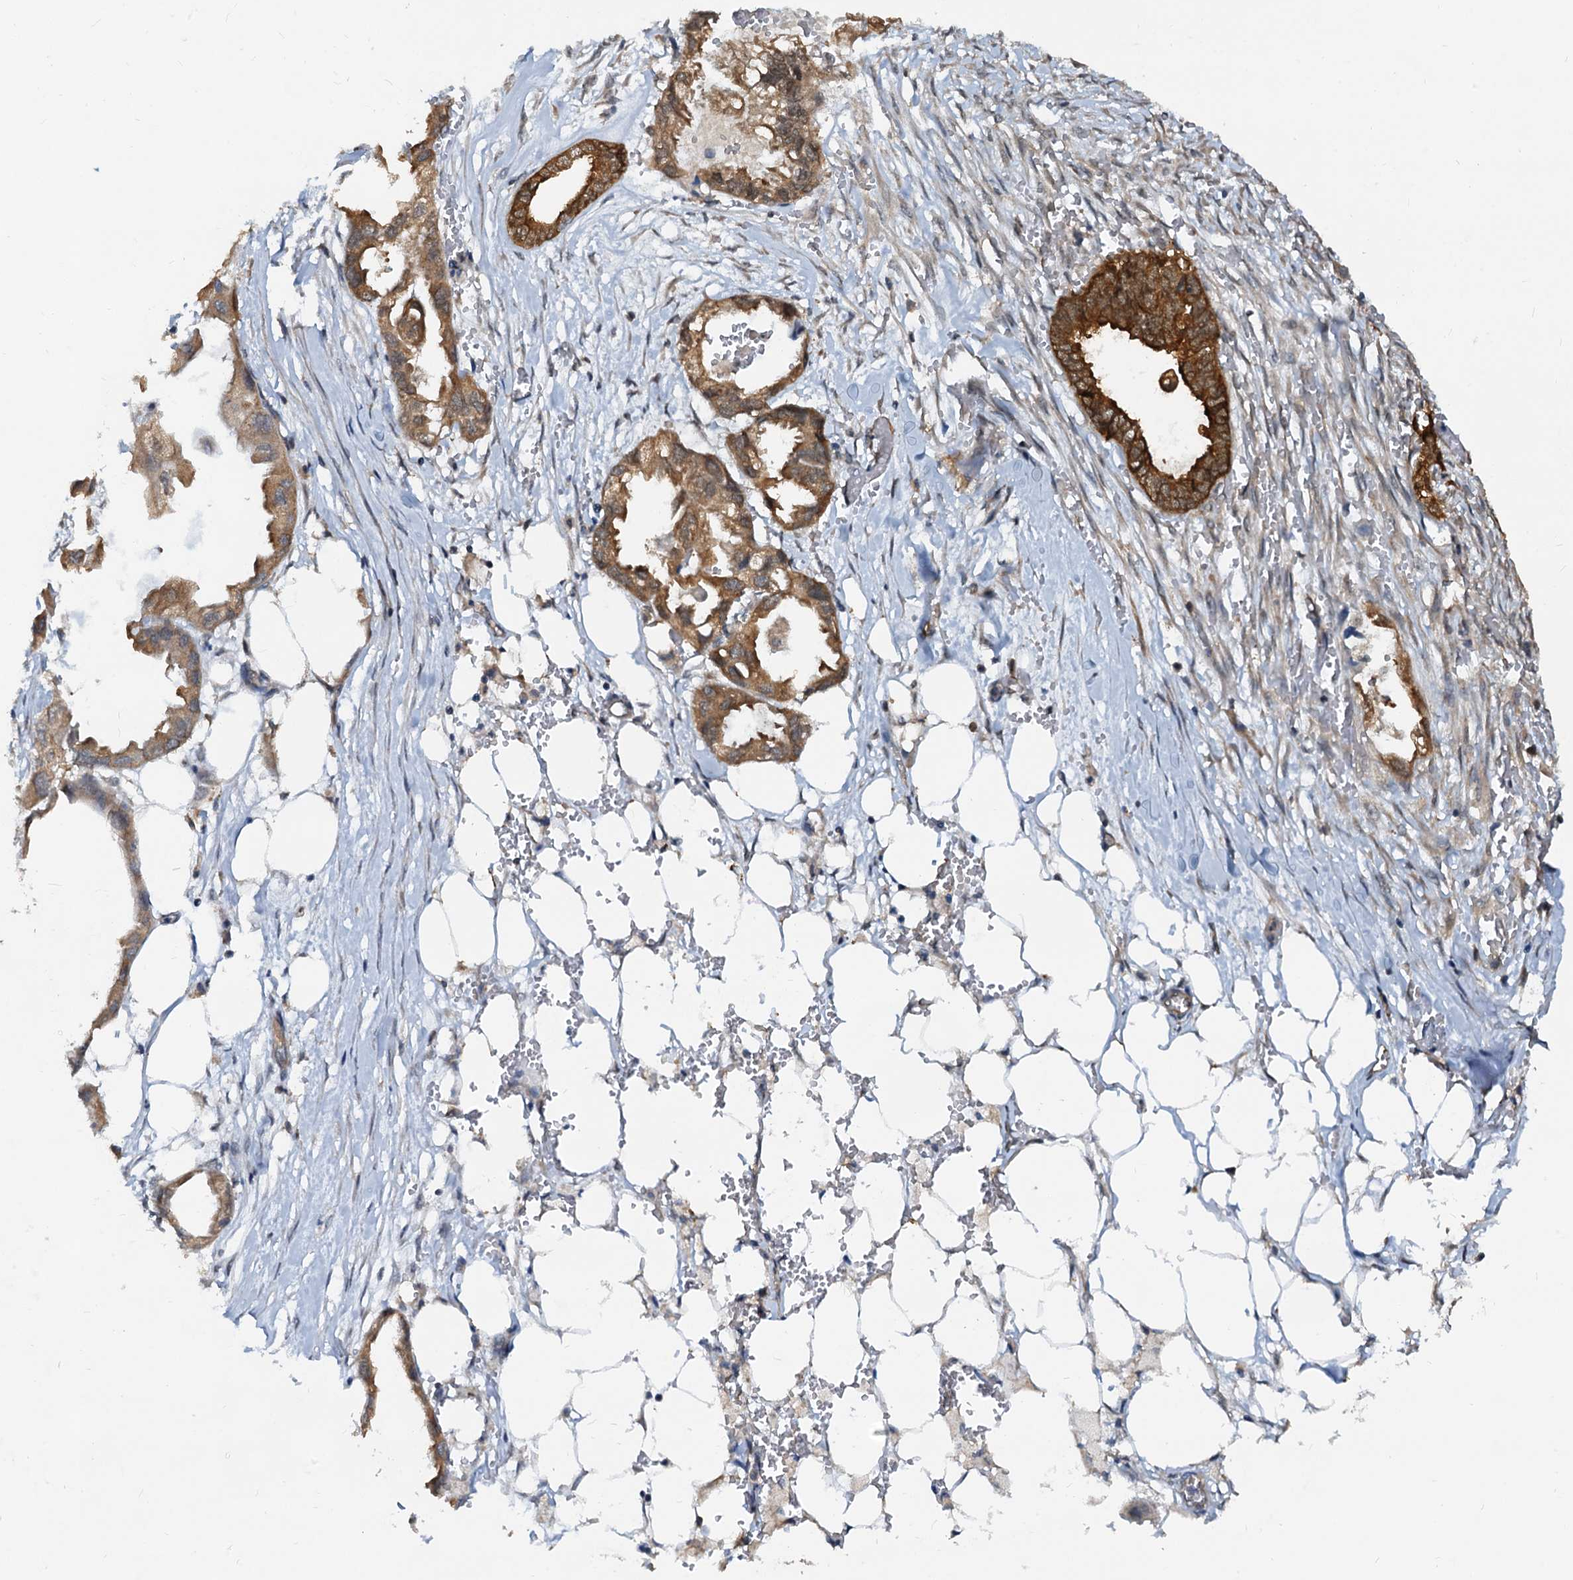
{"staining": {"intensity": "strong", "quantity": ">75%", "location": "cytoplasmic/membranous"}, "tissue": "endometrial cancer", "cell_type": "Tumor cells", "image_type": "cancer", "snomed": [{"axis": "morphology", "description": "Adenocarcinoma, NOS"}, {"axis": "morphology", "description": "Adenocarcinoma, metastatic, NOS"}, {"axis": "topography", "description": "Adipose tissue"}, {"axis": "topography", "description": "Endometrium"}], "caption": "Metastatic adenocarcinoma (endometrial) stained with a brown dye demonstrates strong cytoplasmic/membranous positive staining in about >75% of tumor cells.", "gene": "PTGES3", "patient": {"sex": "female", "age": 67}}